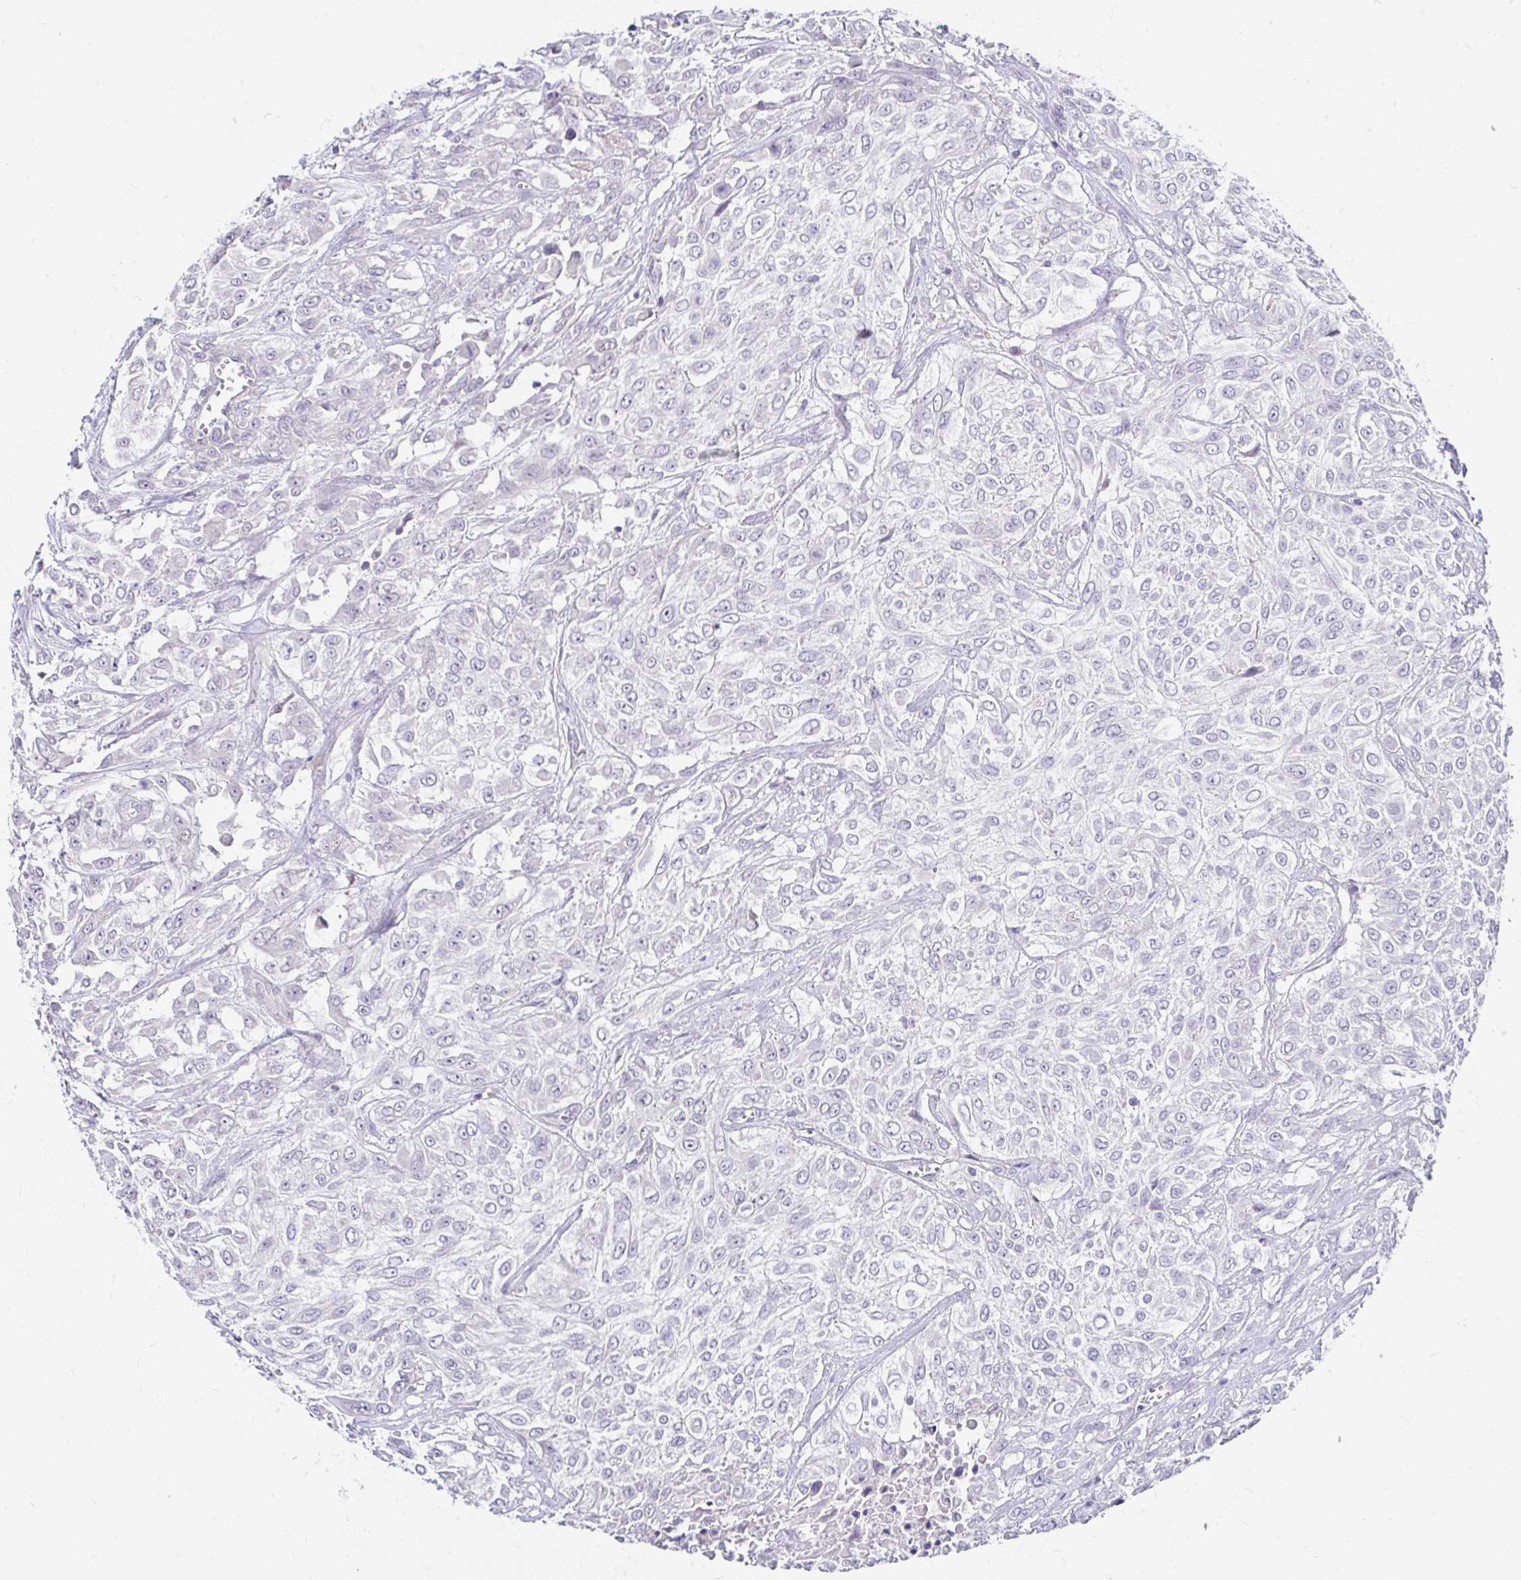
{"staining": {"intensity": "negative", "quantity": "none", "location": "none"}, "tissue": "urothelial cancer", "cell_type": "Tumor cells", "image_type": "cancer", "snomed": [{"axis": "morphology", "description": "Urothelial carcinoma, High grade"}, {"axis": "topography", "description": "Urinary bladder"}], "caption": "High-grade urothelial carcinoma was stained to show a protein in brown. There is no significant staining in tumor cells. Brightfield microscopy of immunohistochemistry stained with DAB (brown) and hematoxylin (blue), captured at high magnification.", "gene": "GUCY1A1", "patient": {"sex": "male", "age": 57}}